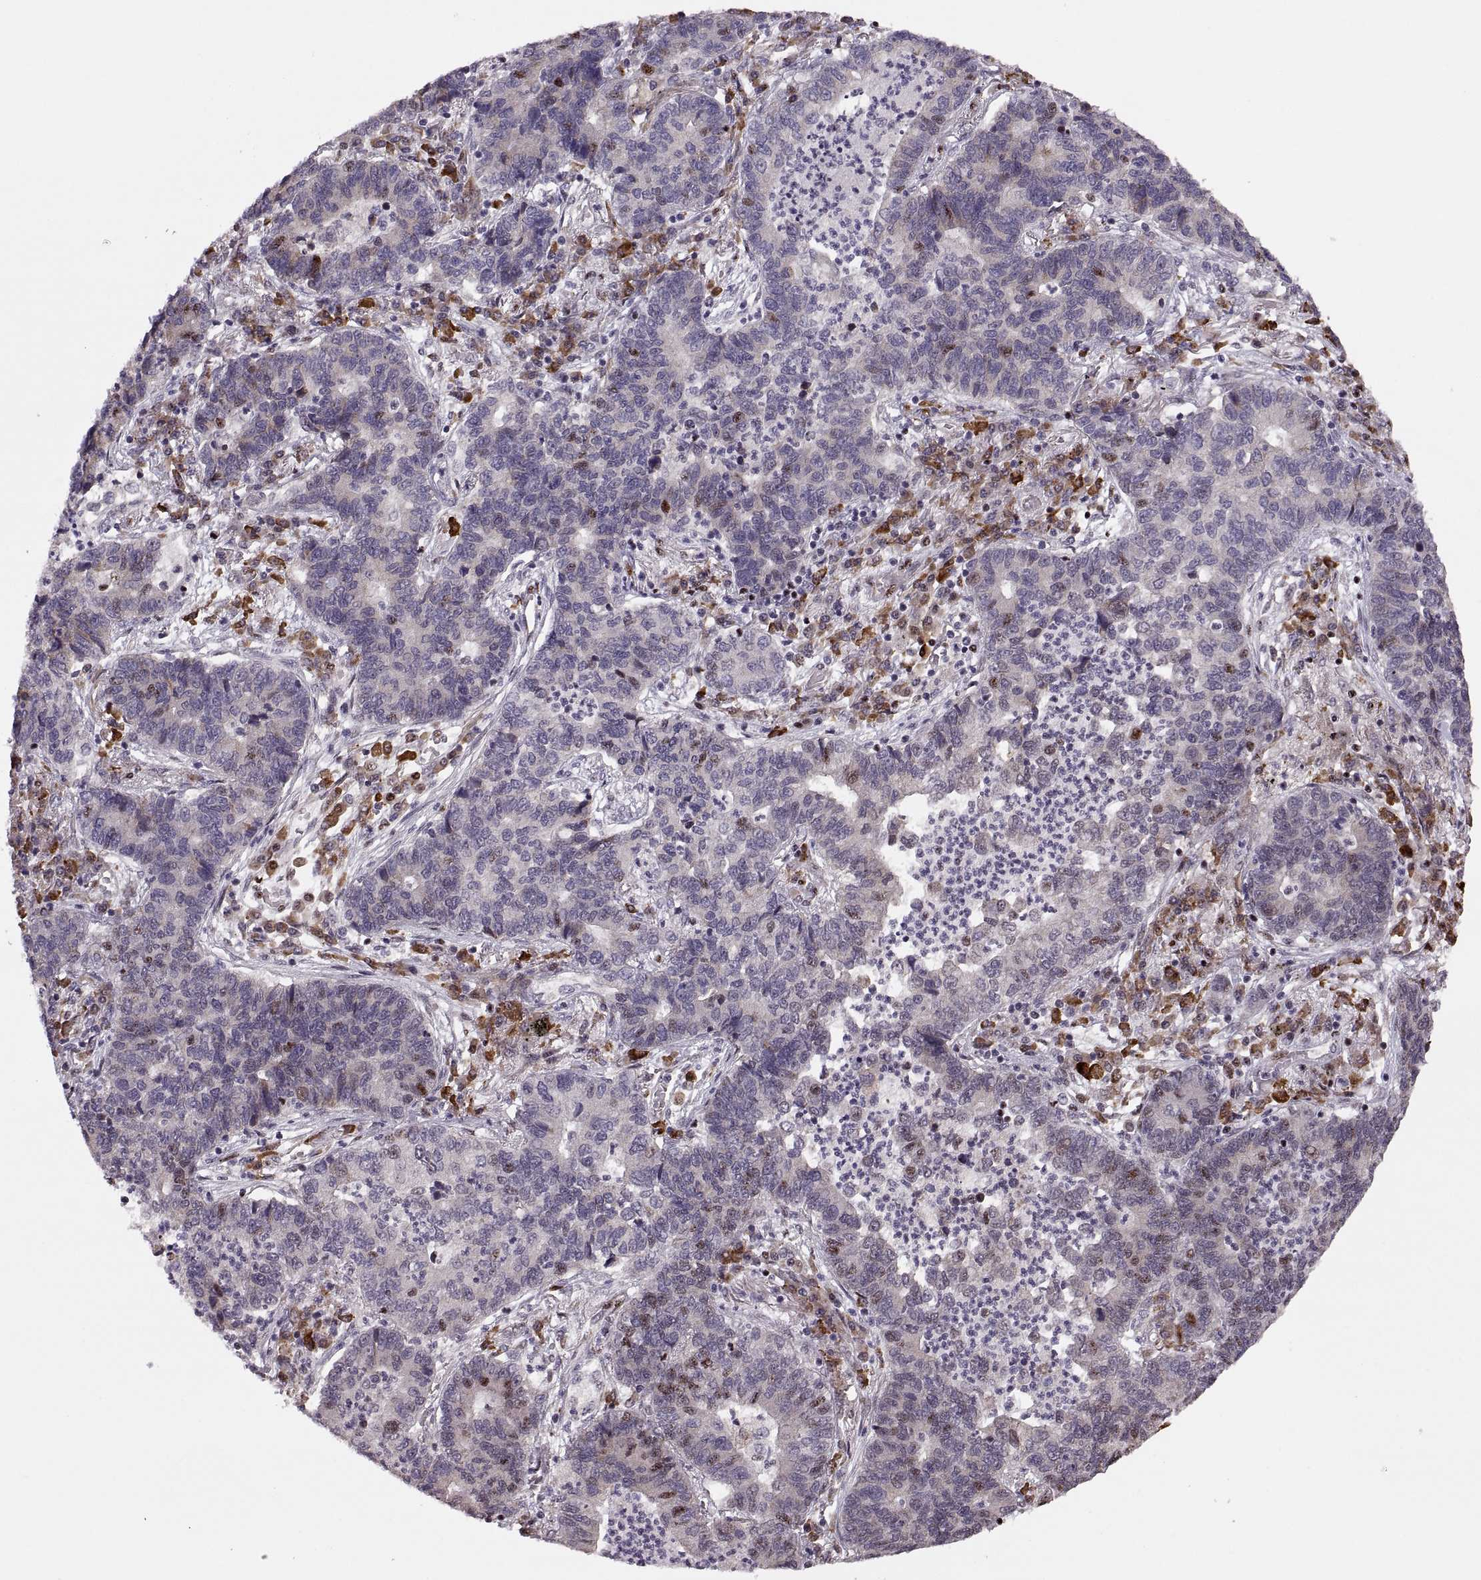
{"staining": {"intensity": "moderate", "quantity": "<25%", "location": "nuclear"}, "tissue": "lung cancer", "cell_type": "Tumor cells", "image_type": "cancer", "snomed": [{"axis": "morphology", "description": "Adenocarcinoma, NOS"}, {"axis": "topography", "description": "Lung"}], "caption": "IHC photomicrograph of human adenocarcinoma (lung) stained for a protein (brown), which reveals low levels of moderate nuclear positivity in approximately <25% of tumor cells.", "gene": "ZCCHC17", "patient": {"sex": "female", "age": 57}}